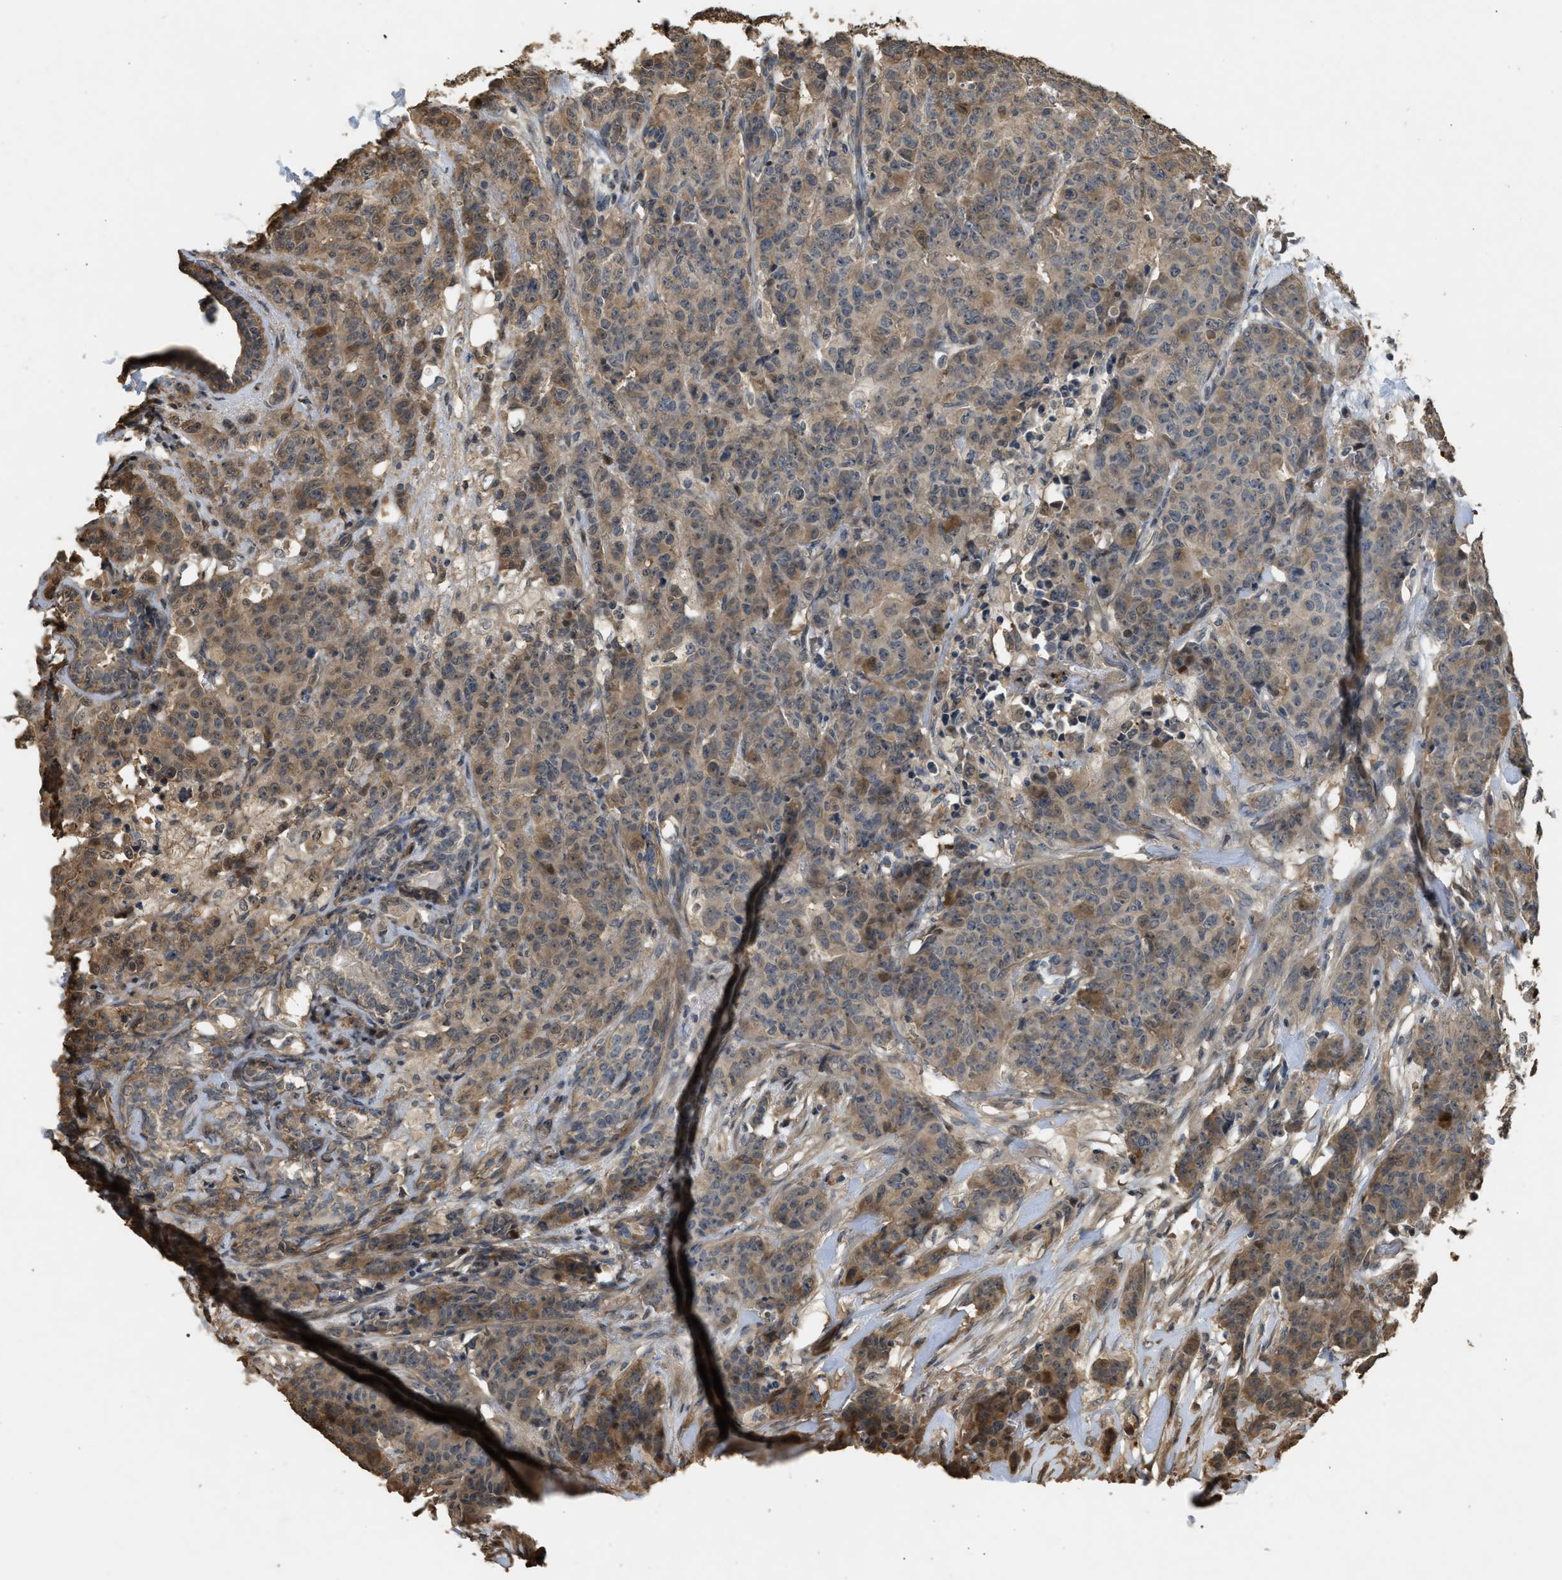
{"staining": {"intensity": "weak", "quantity": "25%-75%", "location": "cytoplasmic/membranous"}, "tissue": "breast cancer", "cell_type": "Tumor cells", "image_type": "cancer", "snomed": [{"axis": "morphology", "description": "Normal tissue, NOS"}, {"axis": "morphology", "description": "Duct carcinoma"}, {"axis": "topography", "description": "Breast"}], "caption": "Breast infiltrating ductal carcinoma stained for a protein demonstrates weak cytoplasmic/membranous positivity in tumor cells.", "gene": "ARHGDIA", "patient": {"sex": "female", "age": 40}}